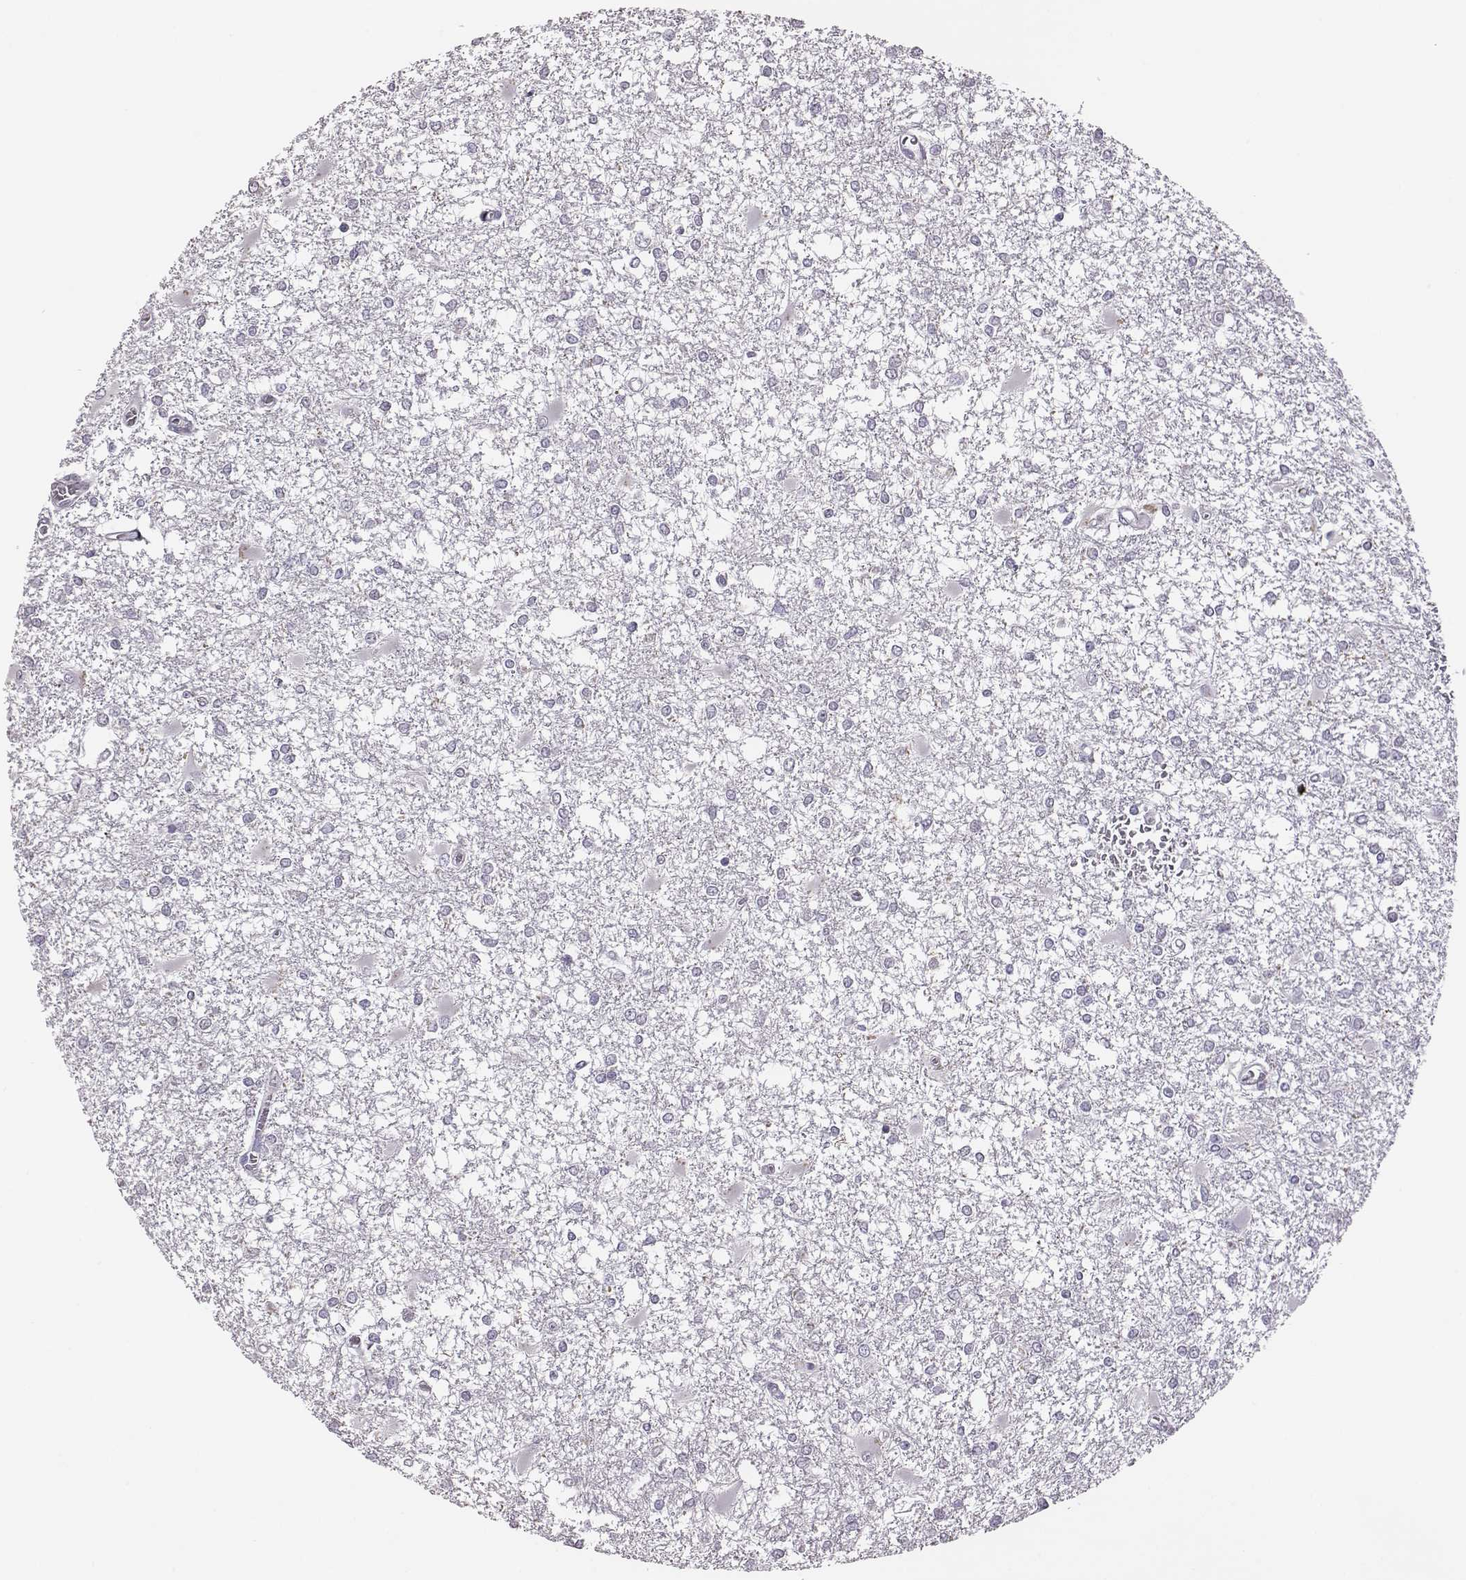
{"staining": {"intensity": "negative", "quantity": "none", "location": "none"}, "tissue": "glioma", "cell_type": "Tumor cells", "image_type": "cancer", "snomed": [{"axis": "morphology", "description": "Glioma, malignant, High grade"}, {"axis": "topography", "description": "Cerebral cortex"}], "caption": "Tumor cells are negative for protein expression in human glioma.", "gene": "SELENOI", "patient": {"sex": "male", "age": 79}}